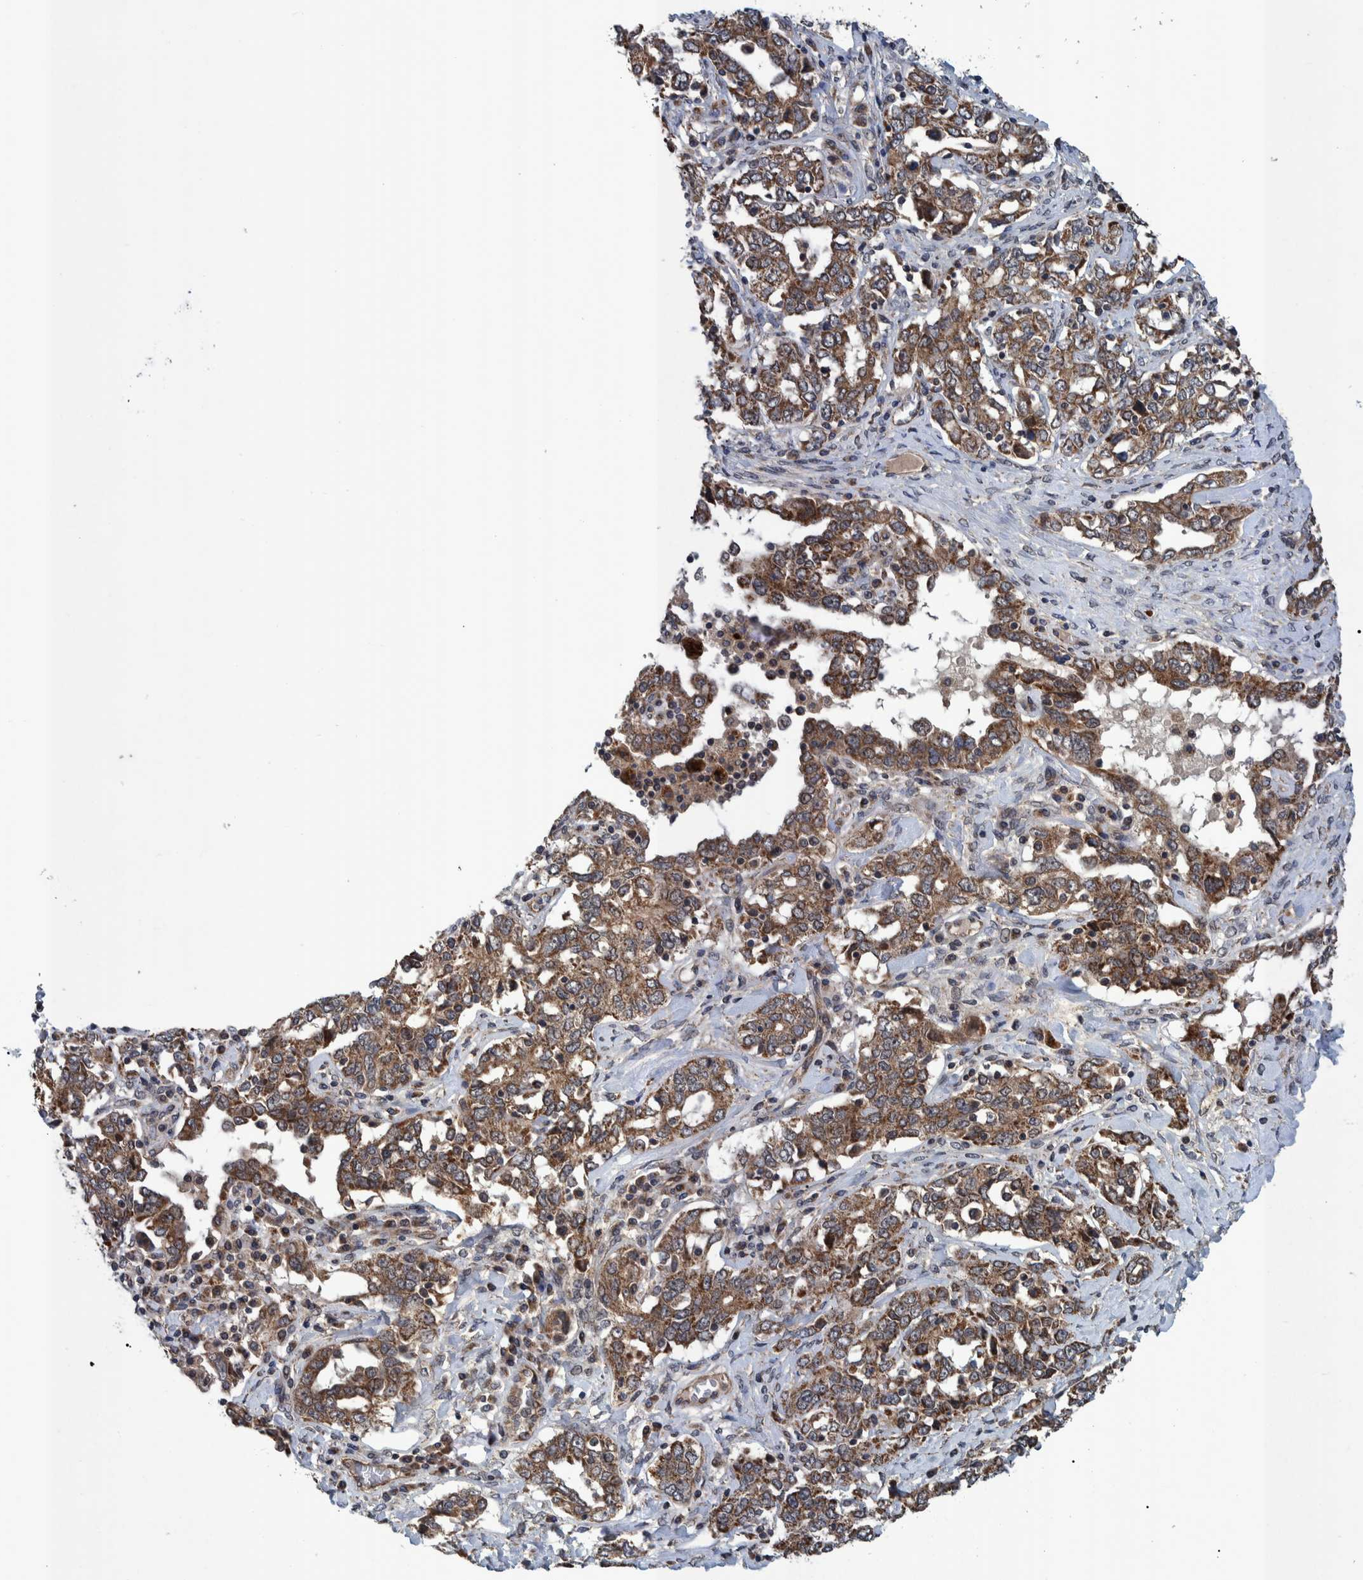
{"staining": {"intensity": "moderate", "quantity": ">75%", "location": "cytoplasmic/membranous"}, "tissue": "ovarian cancer", "cell_type": "Tumor cells", "image_type": "cancer", "snomed": [{"axis": "morphology", "description": "Cystadenocarcinoma, mucinous, NOS"}, {"axis": "topography", "description": "Ovary"}], "caption": "Tumor cells display medium levels of moderate cytoplasmic/membranous positivity in approximately >75% of cells in ovarian cancer (mucinous cystadenocarcinoma).", "gene": "MRPS7", "patient": {"sex": "female", "age": 73}}